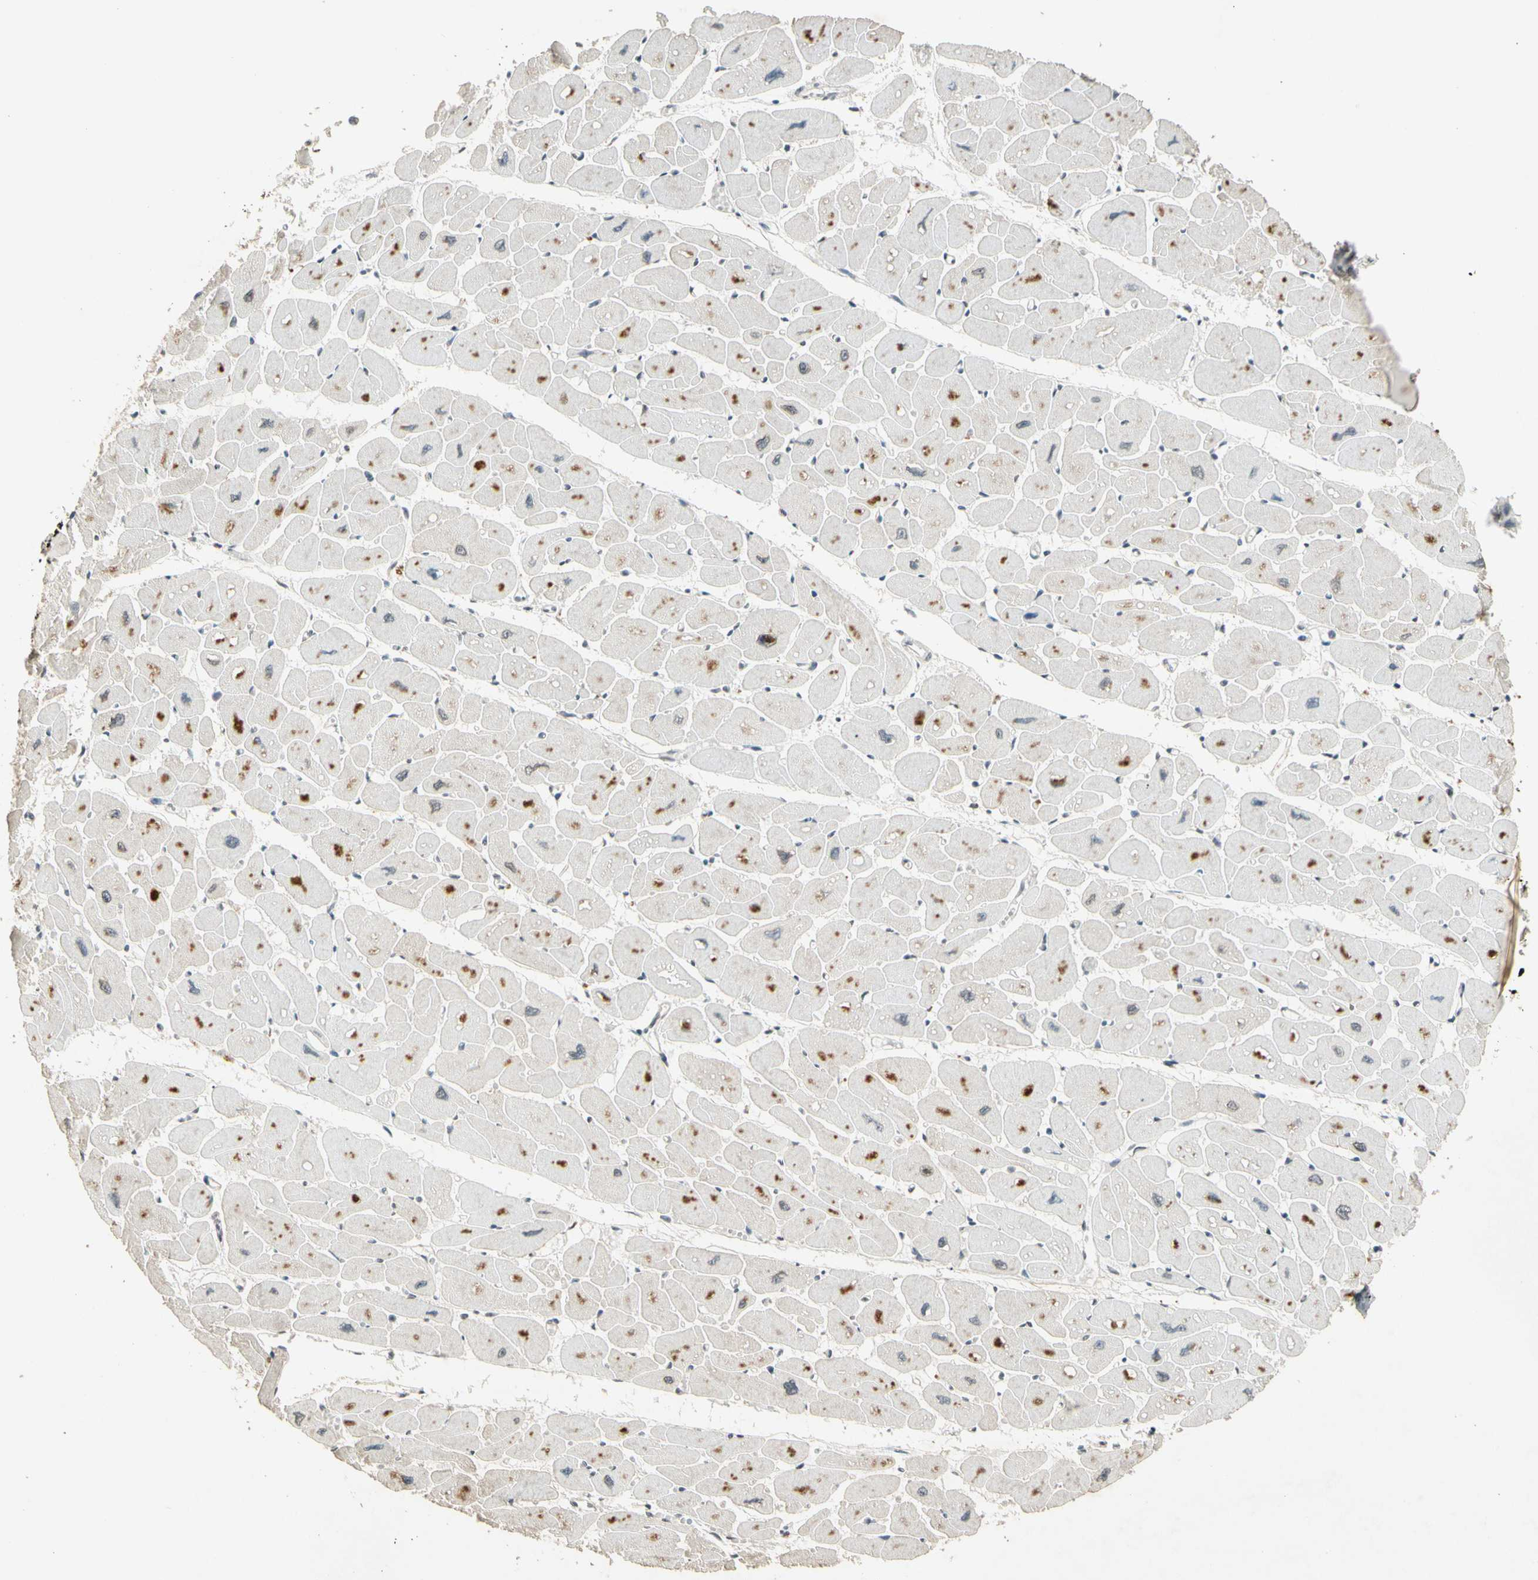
{"staining": {"intensity": "moderate", "quantity": "25%-75%", "location": "cytoplasmic/membranous"}, "tissue": "heart muscle", "cell_type": "Cardiomyocytes", "image_type": "normal", "snomed": [{"axis": "morphology", "description": "Normal tissue, NOS"}, {"axis": "topography", "description": "Heart"}], "caption": "A high-resolution micrograph shows immunohistochemistry staining of normal heart muscle, which displays moderate cytoplasmic/membranous staining in approximately 25%-75% of cardiomyocytes. (DAB (3,3'-diaminobenzidine) = brown stain, brightfield microscopy at high magnification).", "gene": "ZBTB4", "patient": {"sex": "female", "age": 54}}